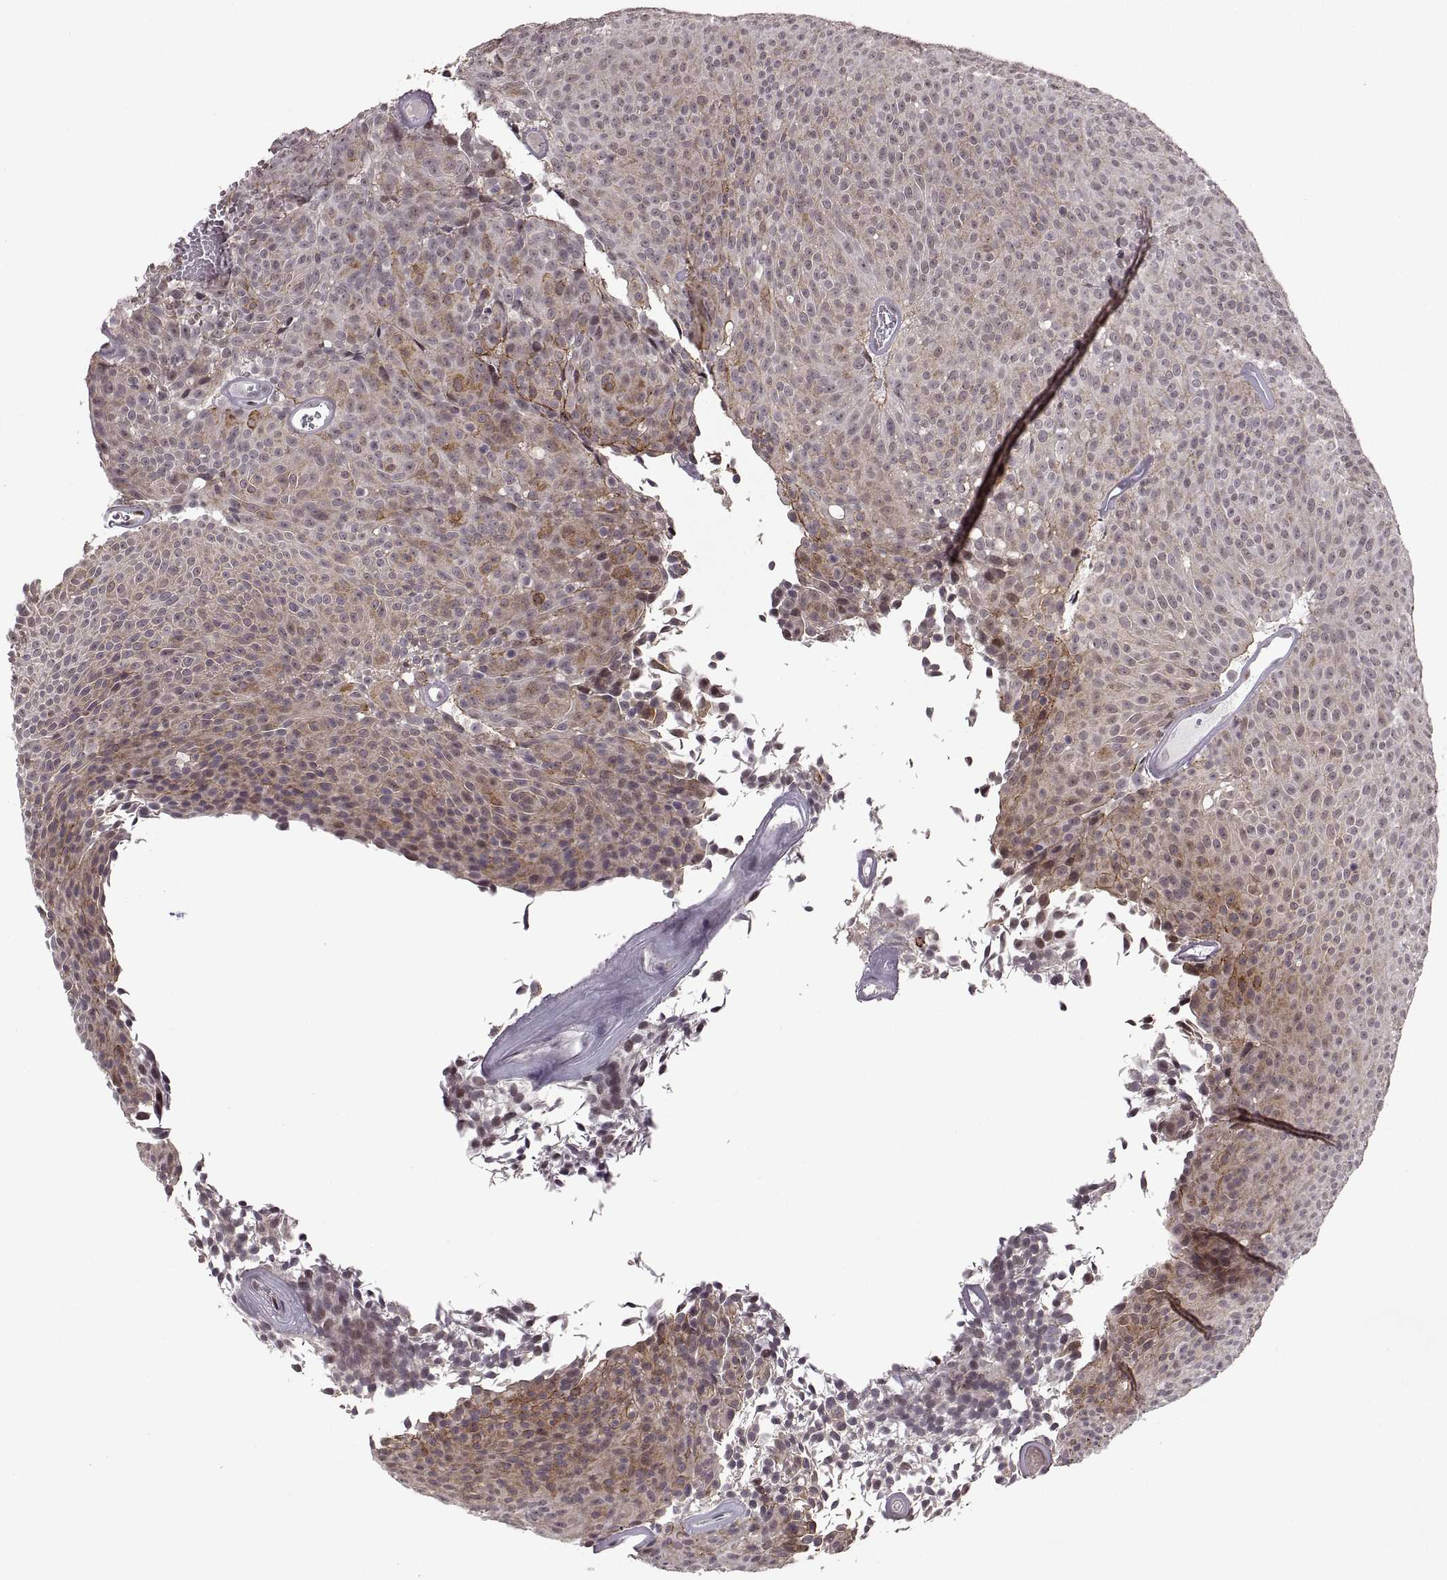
{"staining": {"intensity": "negative", "quantity": "none", "location": "none"}, "tissue": "urothelial cancer", "cell_type": "Tumor cells", "image_type": "cancer", "snomed": [{"axis": "morphology", "description": "Urothelial carcinoma, Low grade"}, {"axis": "topography", "description": "Urinary bladder"}], "caption": "High magnification brightfield microscopy of urothelial cancer stained with DAB (brown) and counterstained with hematoxylin (blue): tumor cells show no significant expression.", "gene": "PALS1", "patient": {"sex": "male", "age": 77}}